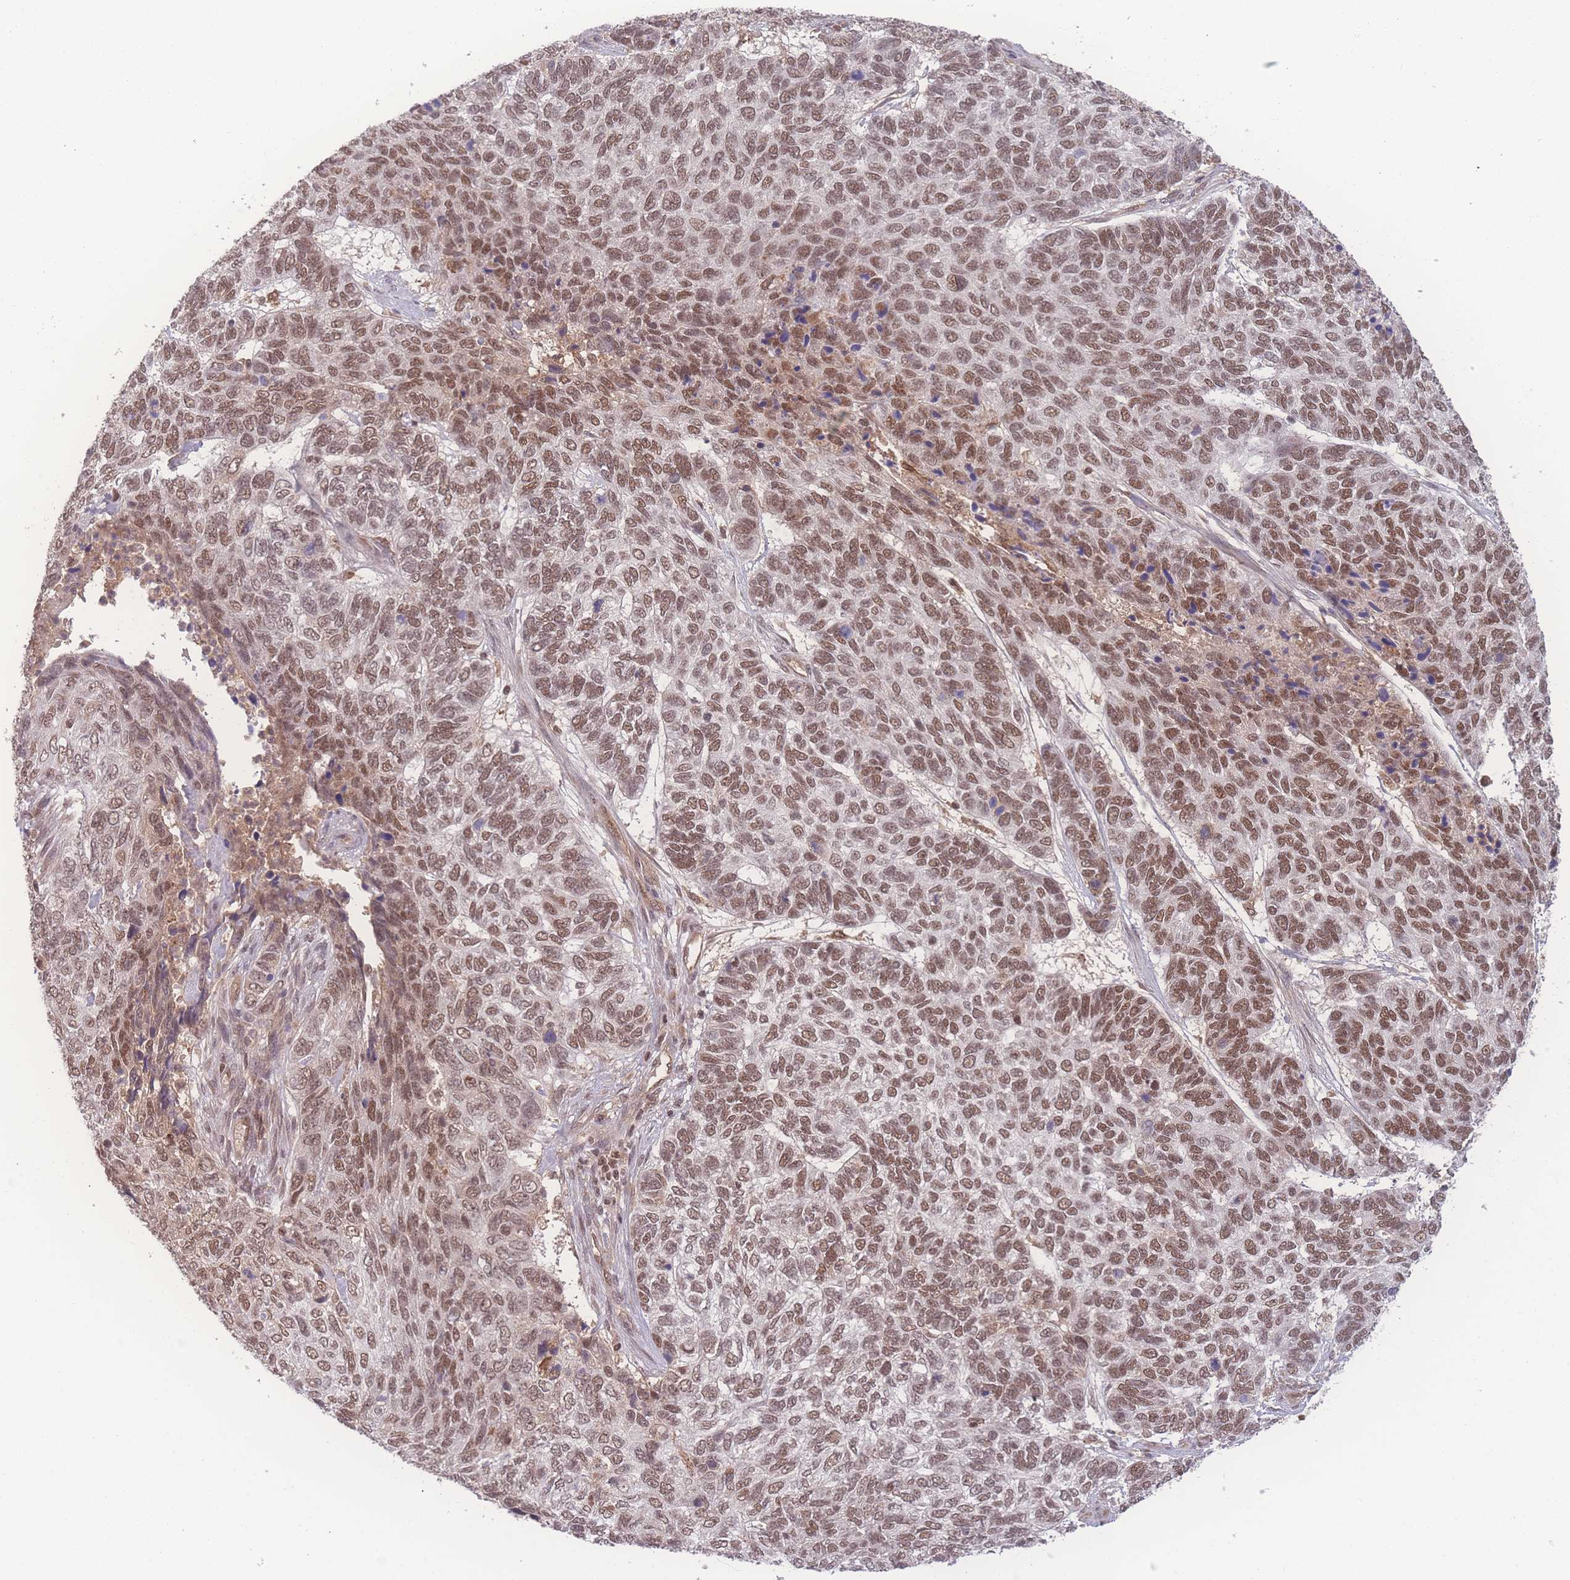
{"staining": {"intensity": "moderate", "quantity": ">75%", "location": "nuclear"}, "tissue": "skin cancer", "cell_type": "Tumor cells", "image_type": "cancer", "snomed": [{"axis": "morphology", "description": "Basal cell carcinoma"}, {"axis": "topography", "description": "Skin"}], "caption": "DAB (3,3'-diaminobenzidine) immunohistochemical staining of skin basal cell carcinoma reveals moderate nuclear protein positivity in about >75% of tumor cells.", "gene": "RAVER1", "patient": {"sex": "female", "age": 65}}